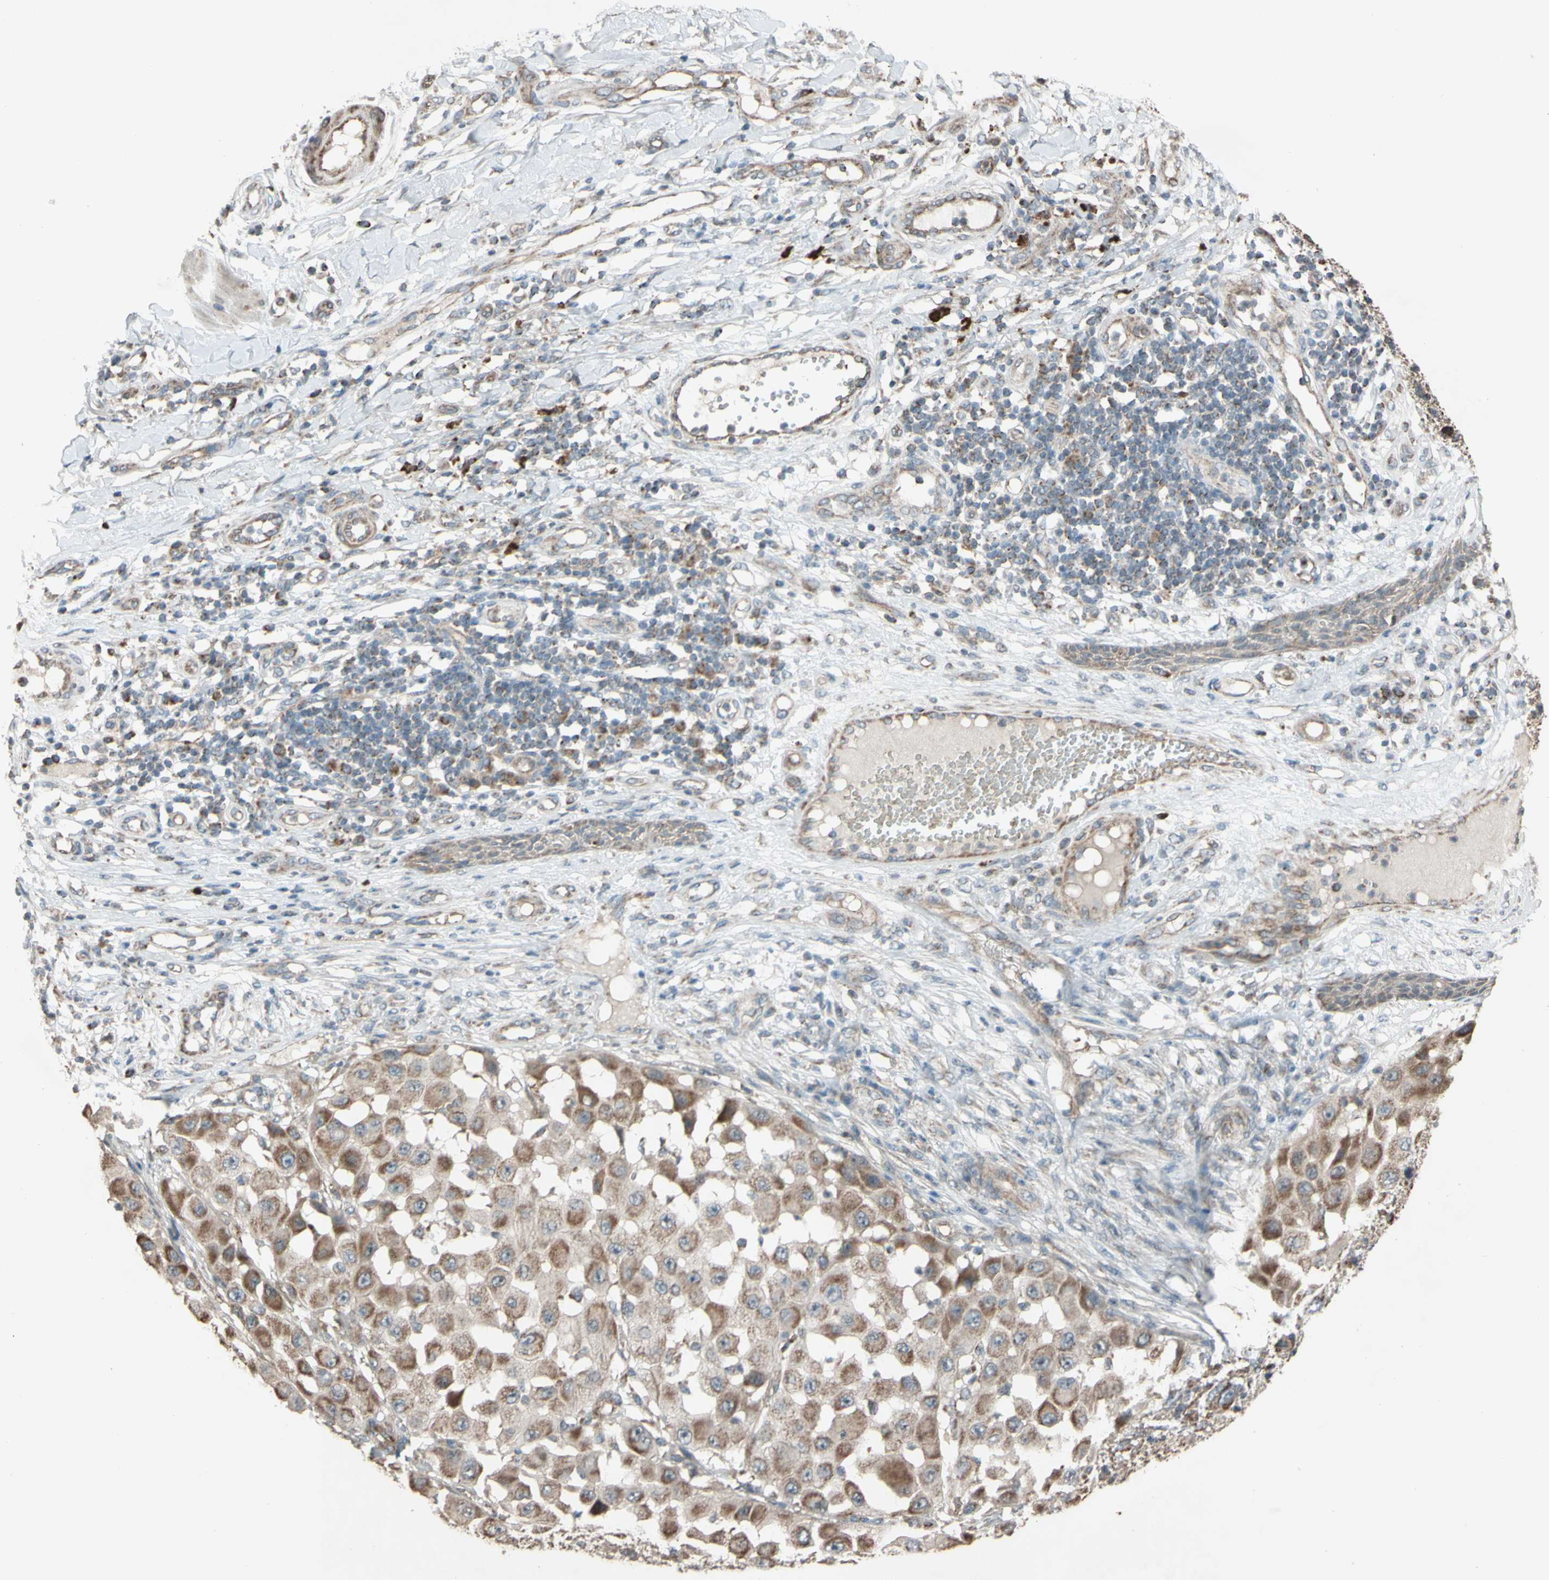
{"staining": {"intensity": "moderate", "quantity": ">75%", "location": "cytoplasmic/membranous"}, "tissue": "melanoma", "cell_type": "Tumor cells", "image_type": "cancer", "snomed": [{"axis": "morphology", "description": "Malignant melanoma, NOS"}, {"axis": "topography", "description": "Skin"}], "caption": "IHC of melanoma reveals medium levels of moderate cytoplasmic/membranous expression in about >75% of tumor cells.", "gene": "ACOT8", "patient": {"sex": "female", "age": 81}}